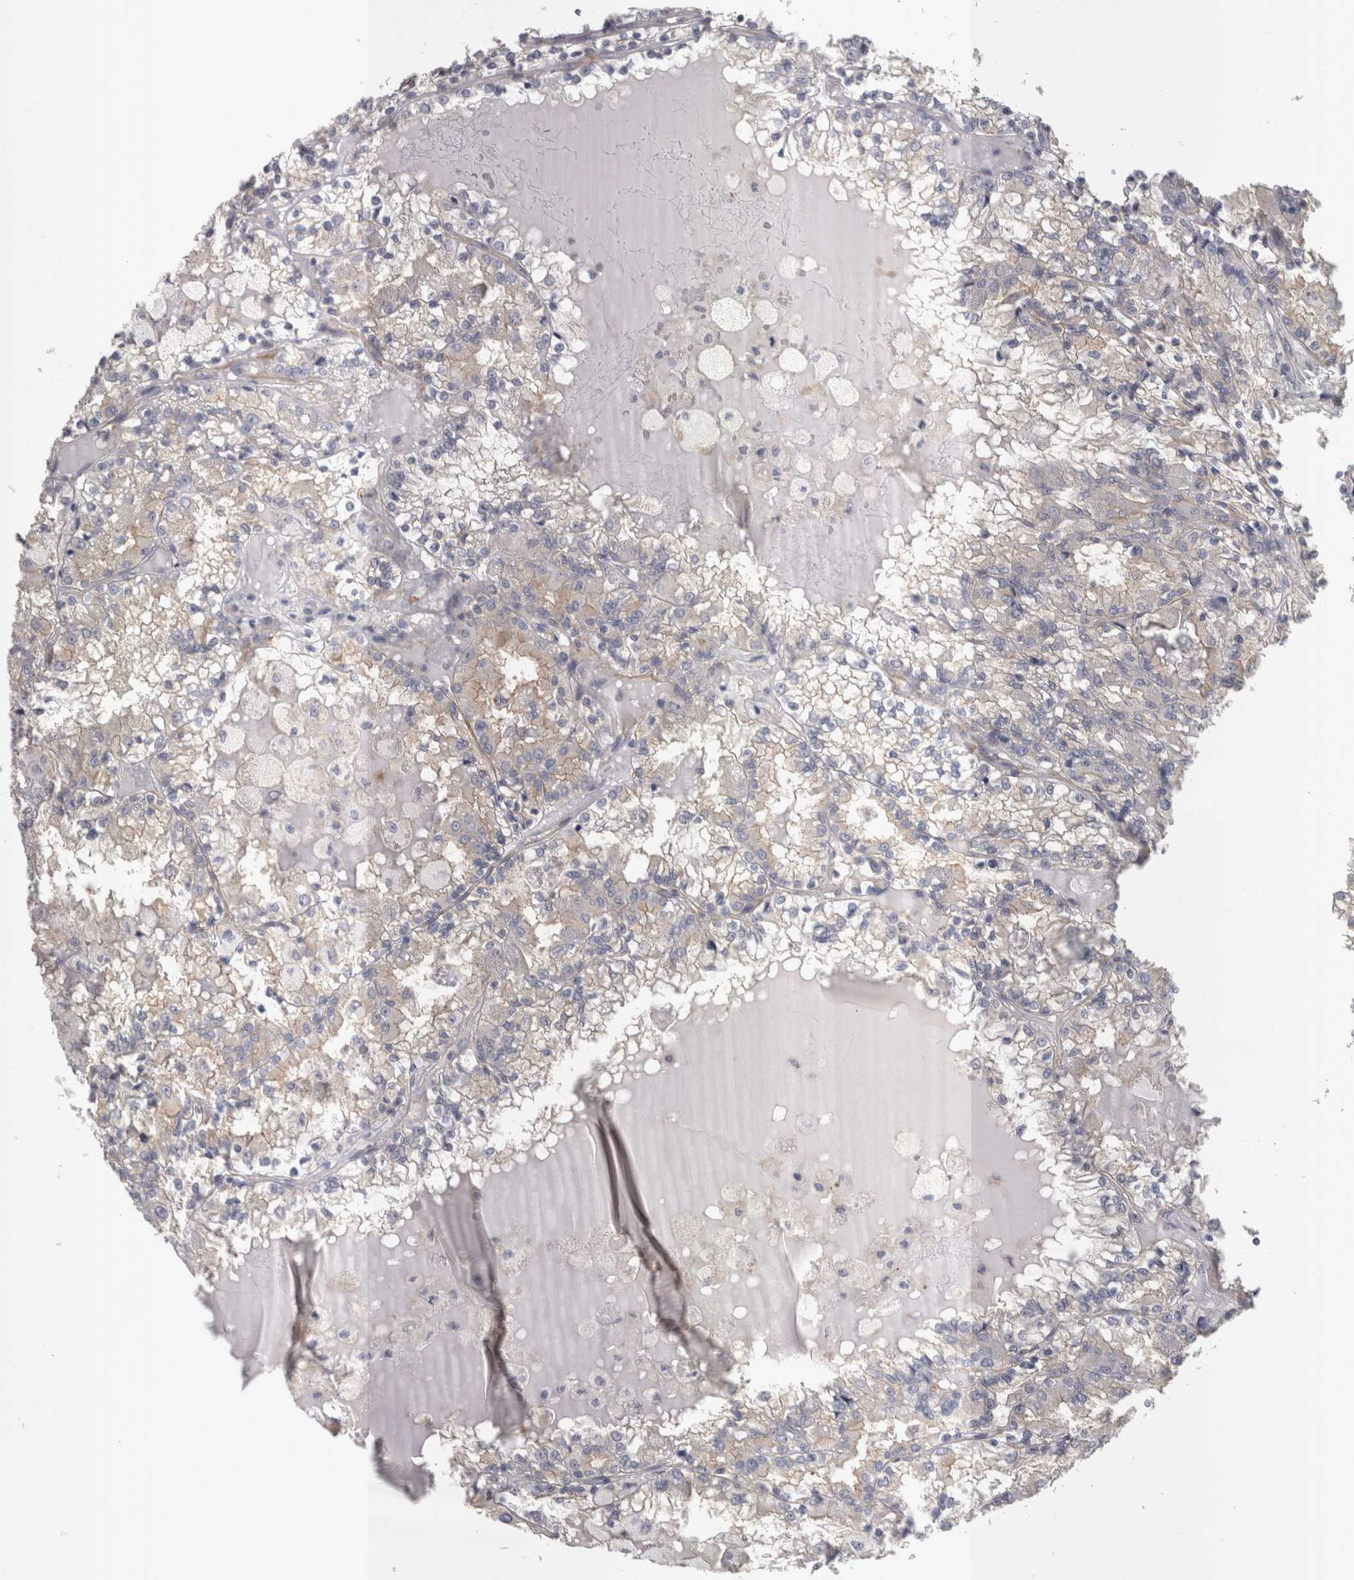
{"staining": {"intensity": "weak", "quantity": "<25%", "location": "cytoplasmic/membranous"}, "tissue": "renal cancer", "cell_type": "Tumor cells", "image_type": "cancer", "snomed": [{"axis": "morphology", "description": "Adenocarcinoma, NOS"}, {"axis": "topography", "description": "Kidney"}], "caption": "Tumor cells are negative for protein expression in human renal adenocarcinoma.", "gene": "LYZL6", "patient": {"sex": "female", "age": 56}}